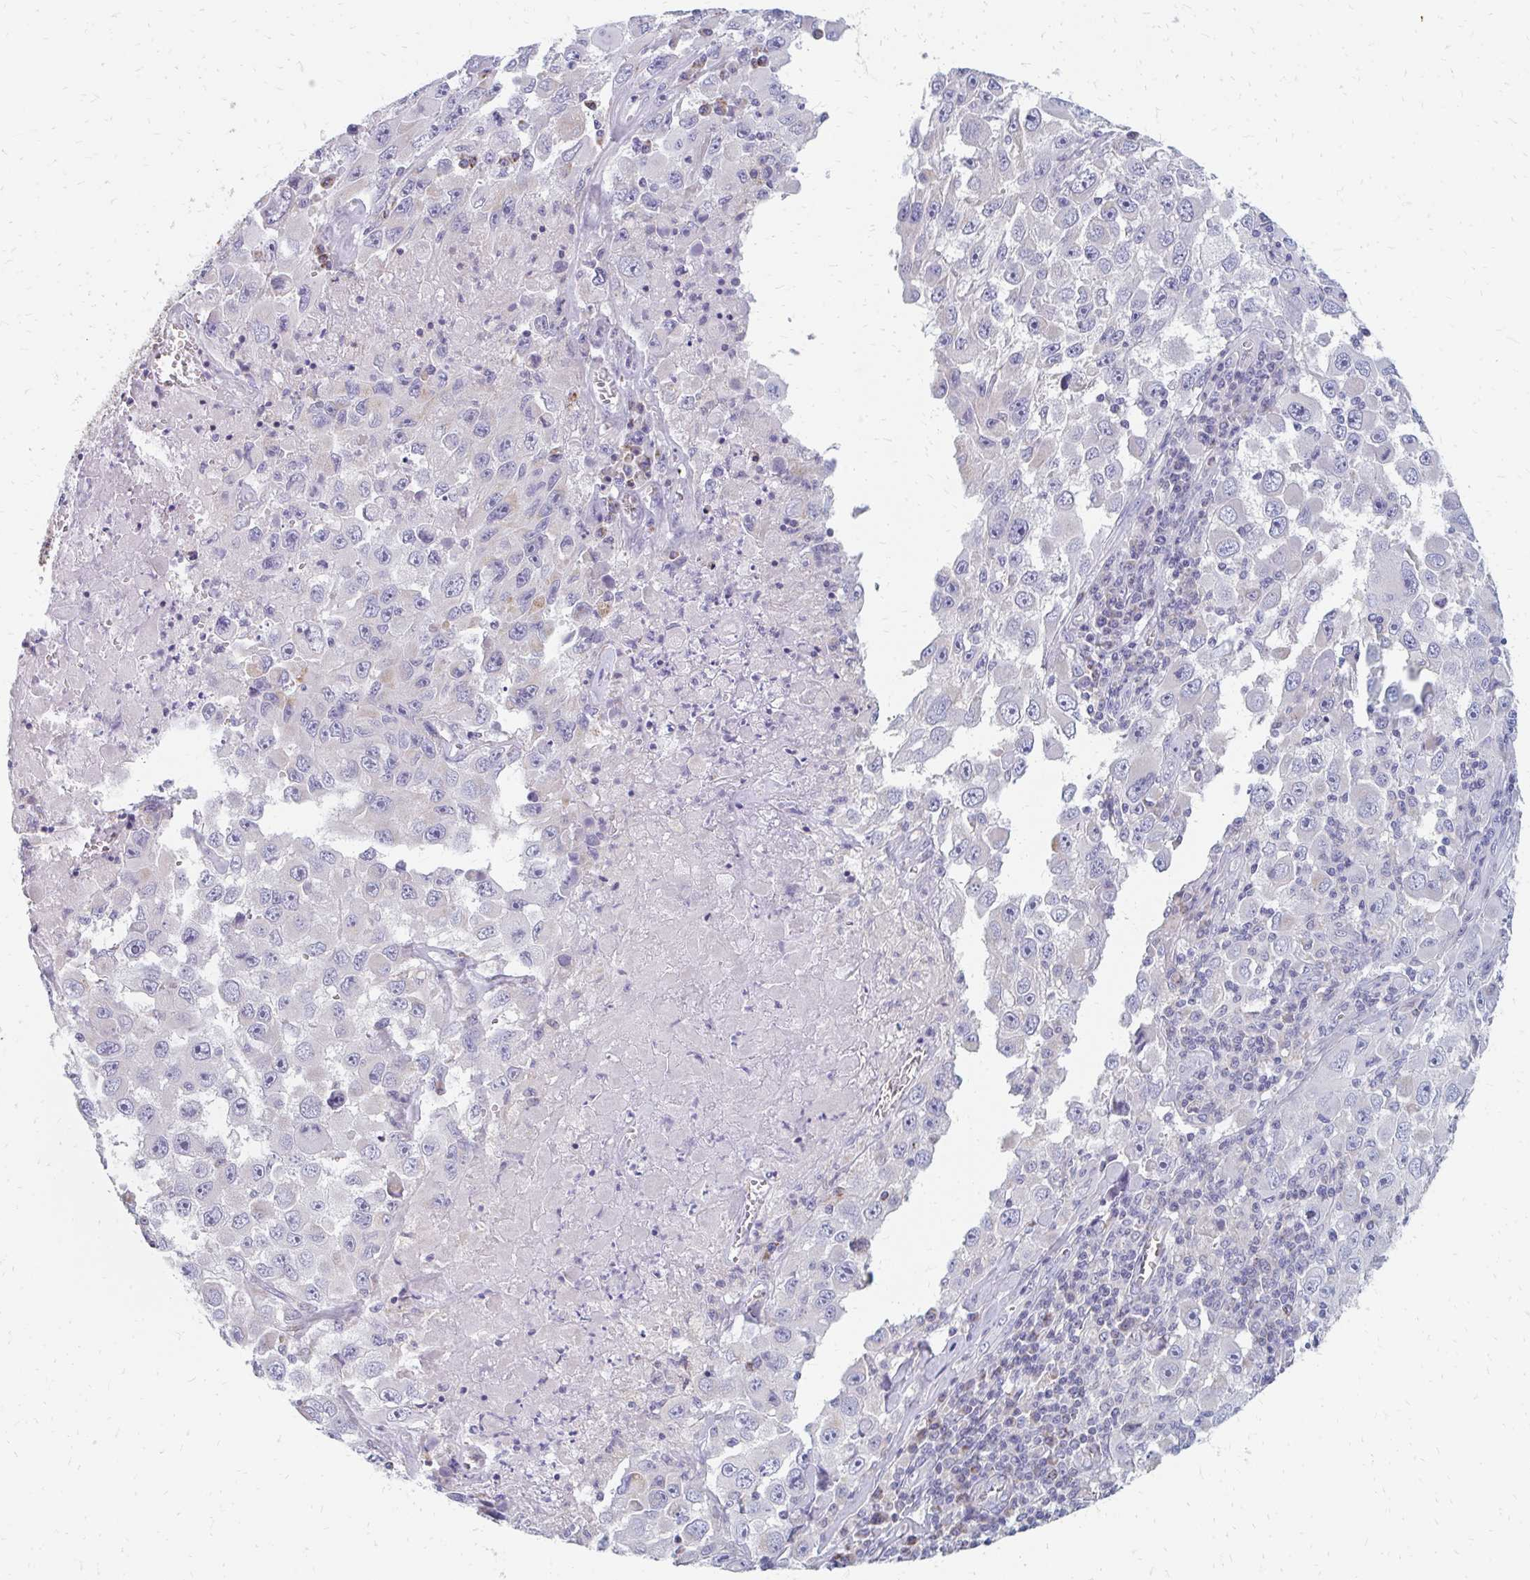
{"staining": {"intensity": "negative", "quantity": "none", "location": "none"}, "tissue": "melanoma", "cell_type": "Tumor cells", "image_type": "cancer", "snomed": [{"axis": "morphology", "description": "Malignant melanoma, Metastatic site"}, {"axis": "topography", "description": "Lymph node"}], "caption": "A micrograph of human melanoma is negative for staining in tumor cells.", "gene": "OR10V1", "patient": {"sex": "female", "age": 67}}